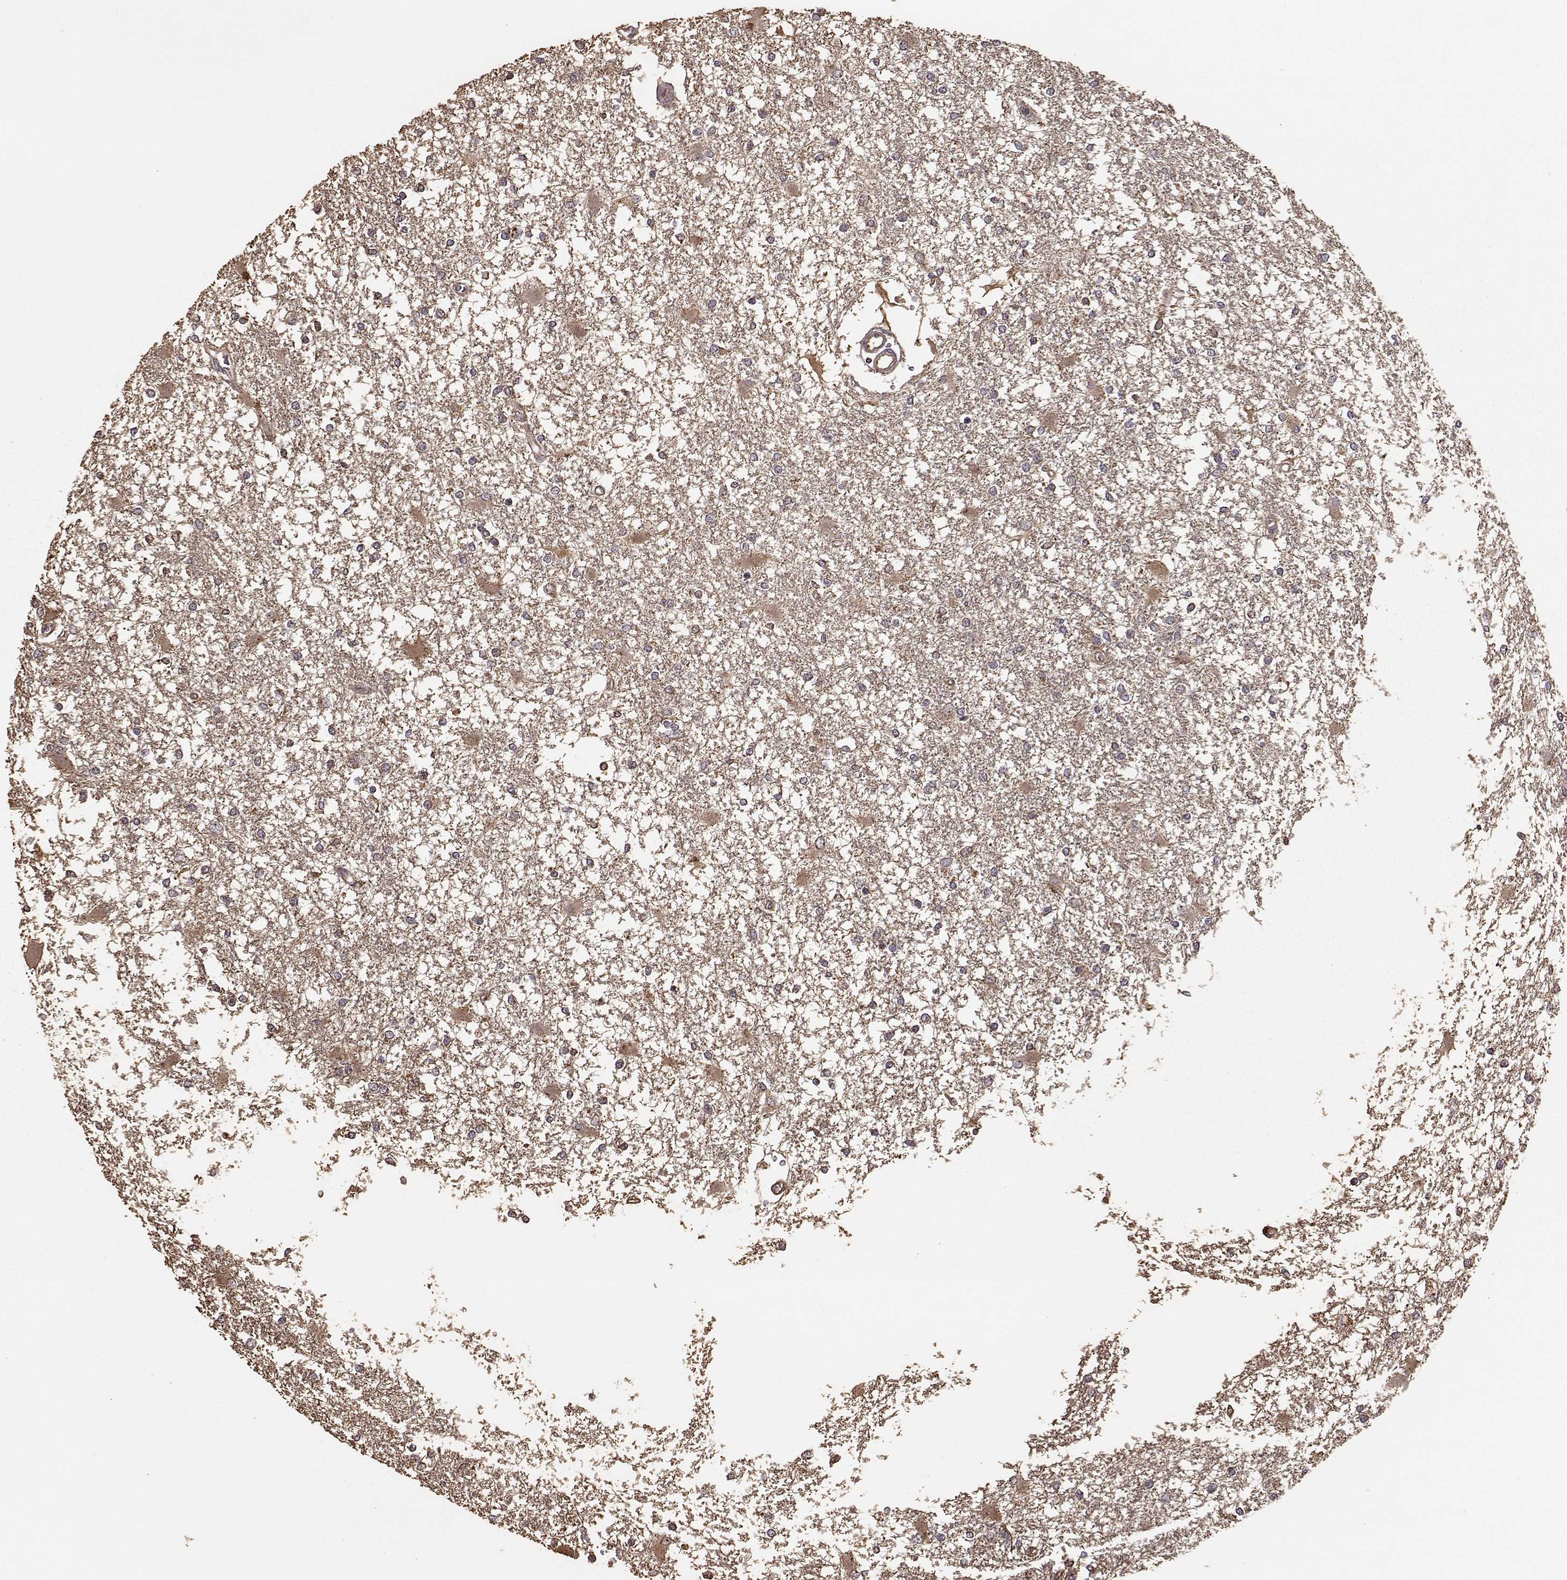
{"staining": {"intensity": "negative", "quantity": "none", "location": "none"}, "tissue": "glioma", "cell_type": "Tumor cells", "image_type": "cancer", "snomed": [{"axis": "morphology", "description": "Glioma, malignant, High grade"}, {"axis": "topography", "description": "Cerebral cortex"}], "caption": "Glioma stained for a protein using IHC shows no staining tumor cells.", "gene": "PTGES2", "patient": {"sex": "male", "age": 79}}